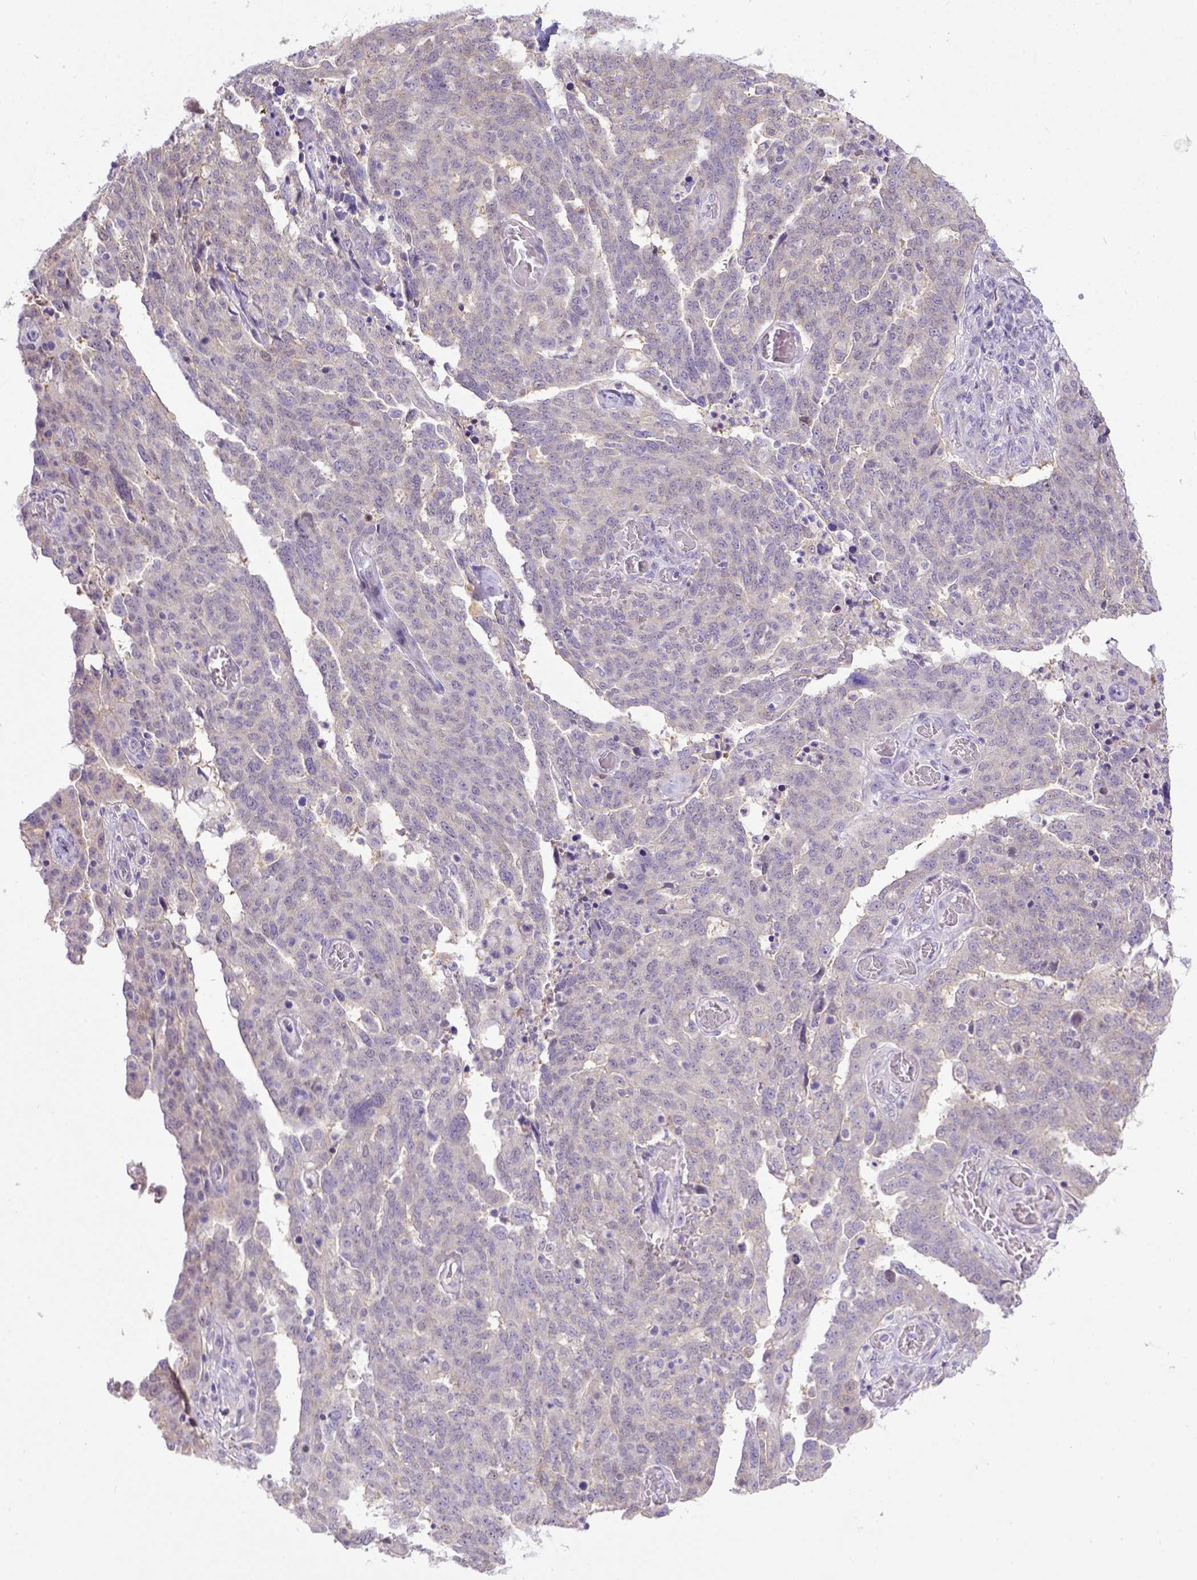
{"staining": {"intensity": "negative", "quantity": "none", "location": "none"}, "tissue": "ovarian cancer", "cell_type": "Tumor cells", "image_type": "cancer", "snomed": [{"axis": "morphology", "description": "Cystadenocarcinoma, serous, NOS"}, {"axis": "topography", "description": "Ovary"}], "caption": "Histopathology image shows no protein positivity in tumor cells of ovarian cancer (serous cystadenocarcinoma) tissue.", "gene": "BTN1A1", "patient": {"sex": "female", "age": 67}}